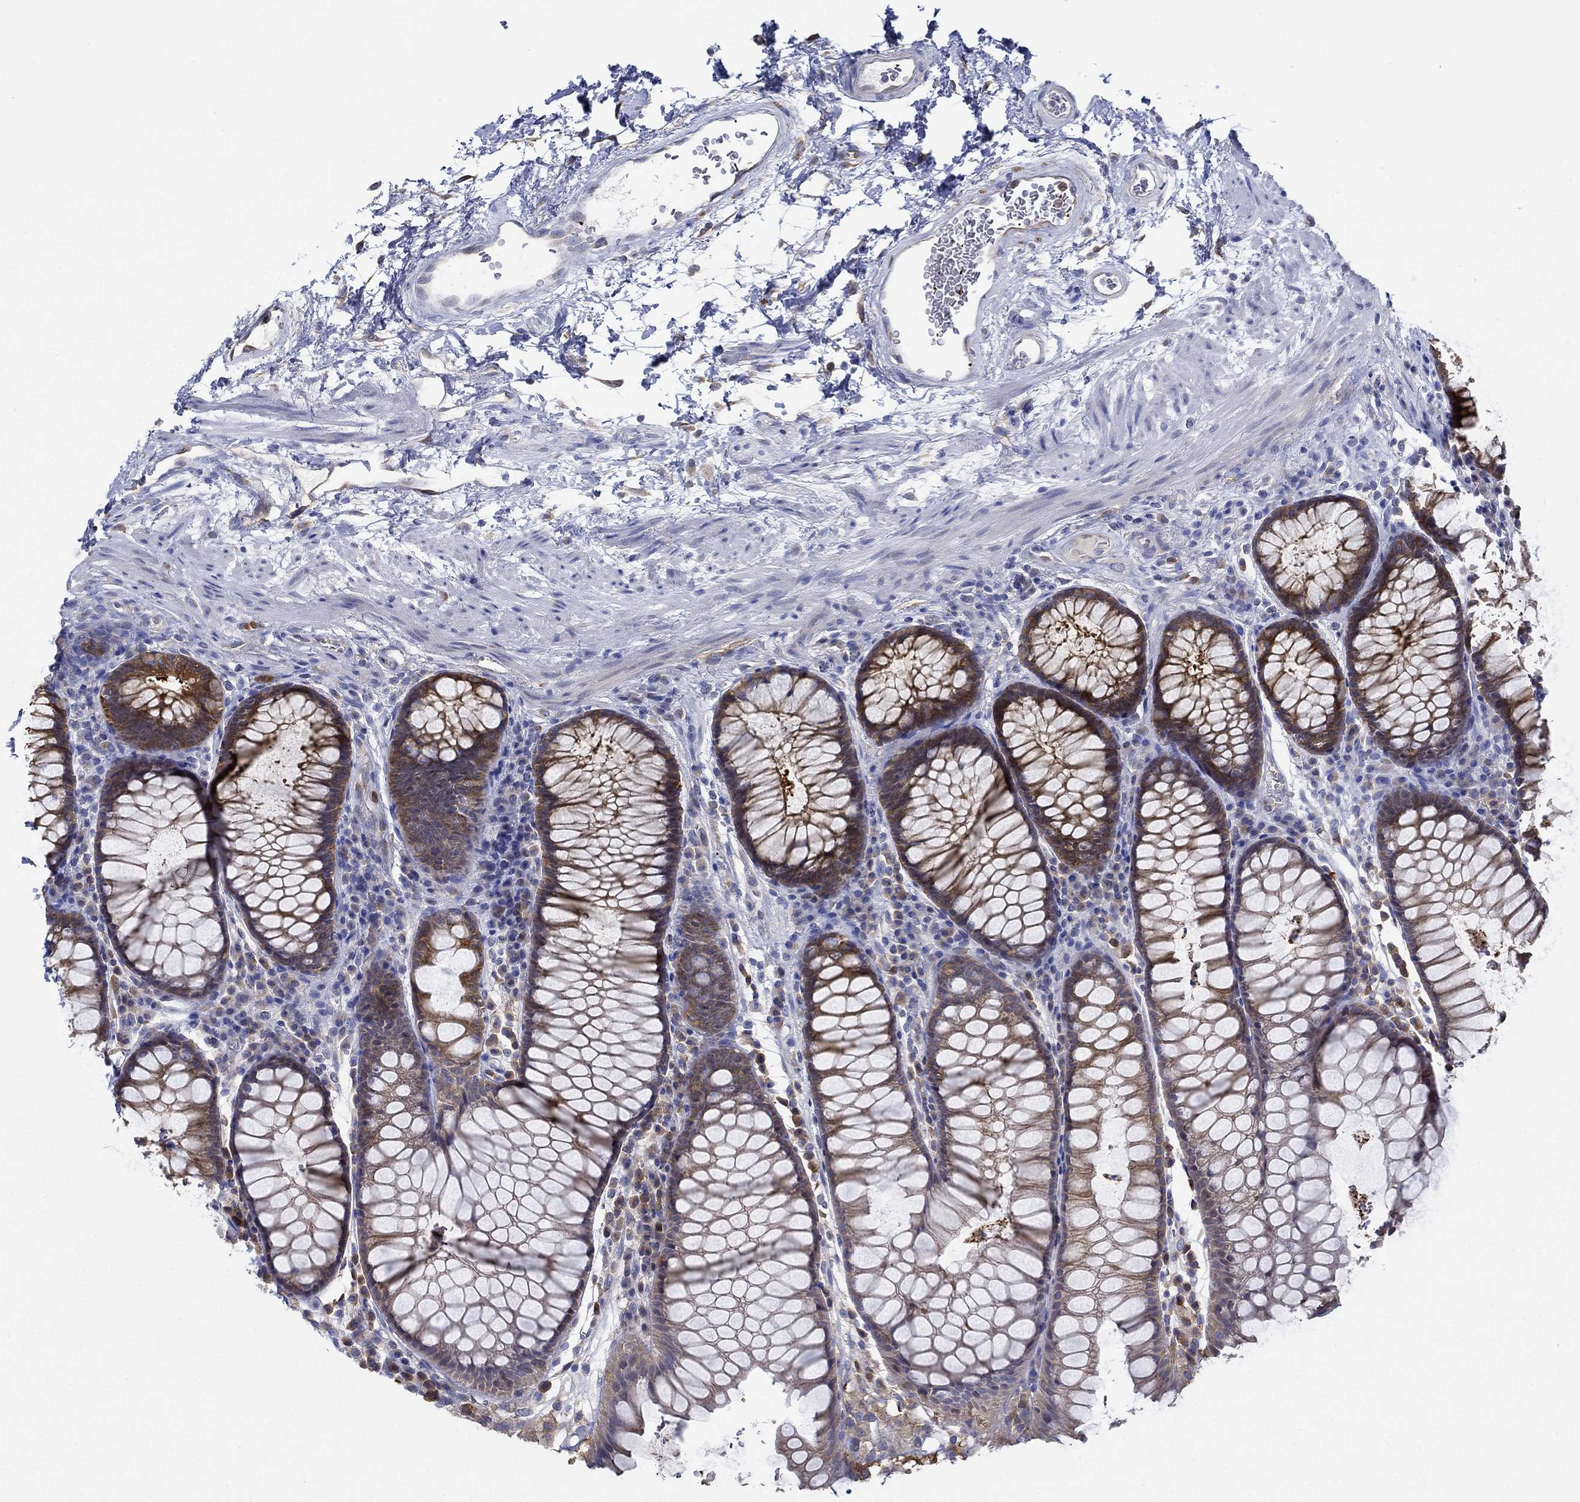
{"staining": {"intensity": "strong", "quantity": "<25%", "location": "cytoplasmic/membranous"}, "tissue": "rectum", "cell_type": "Glandular cells", "image_type": "normal", "snomed": [{"axis": "morphology", "description": "Normal tissue, NOS"}, {"axis": "topography", "description": "Rectum"}], "caption": "Glandular cells show strong cytoplasmic/membranous staining in approximately <25% of cells in benign rectum.", "gene": "SLC27A3", "patient": {"sex": "female", "age": 68}}